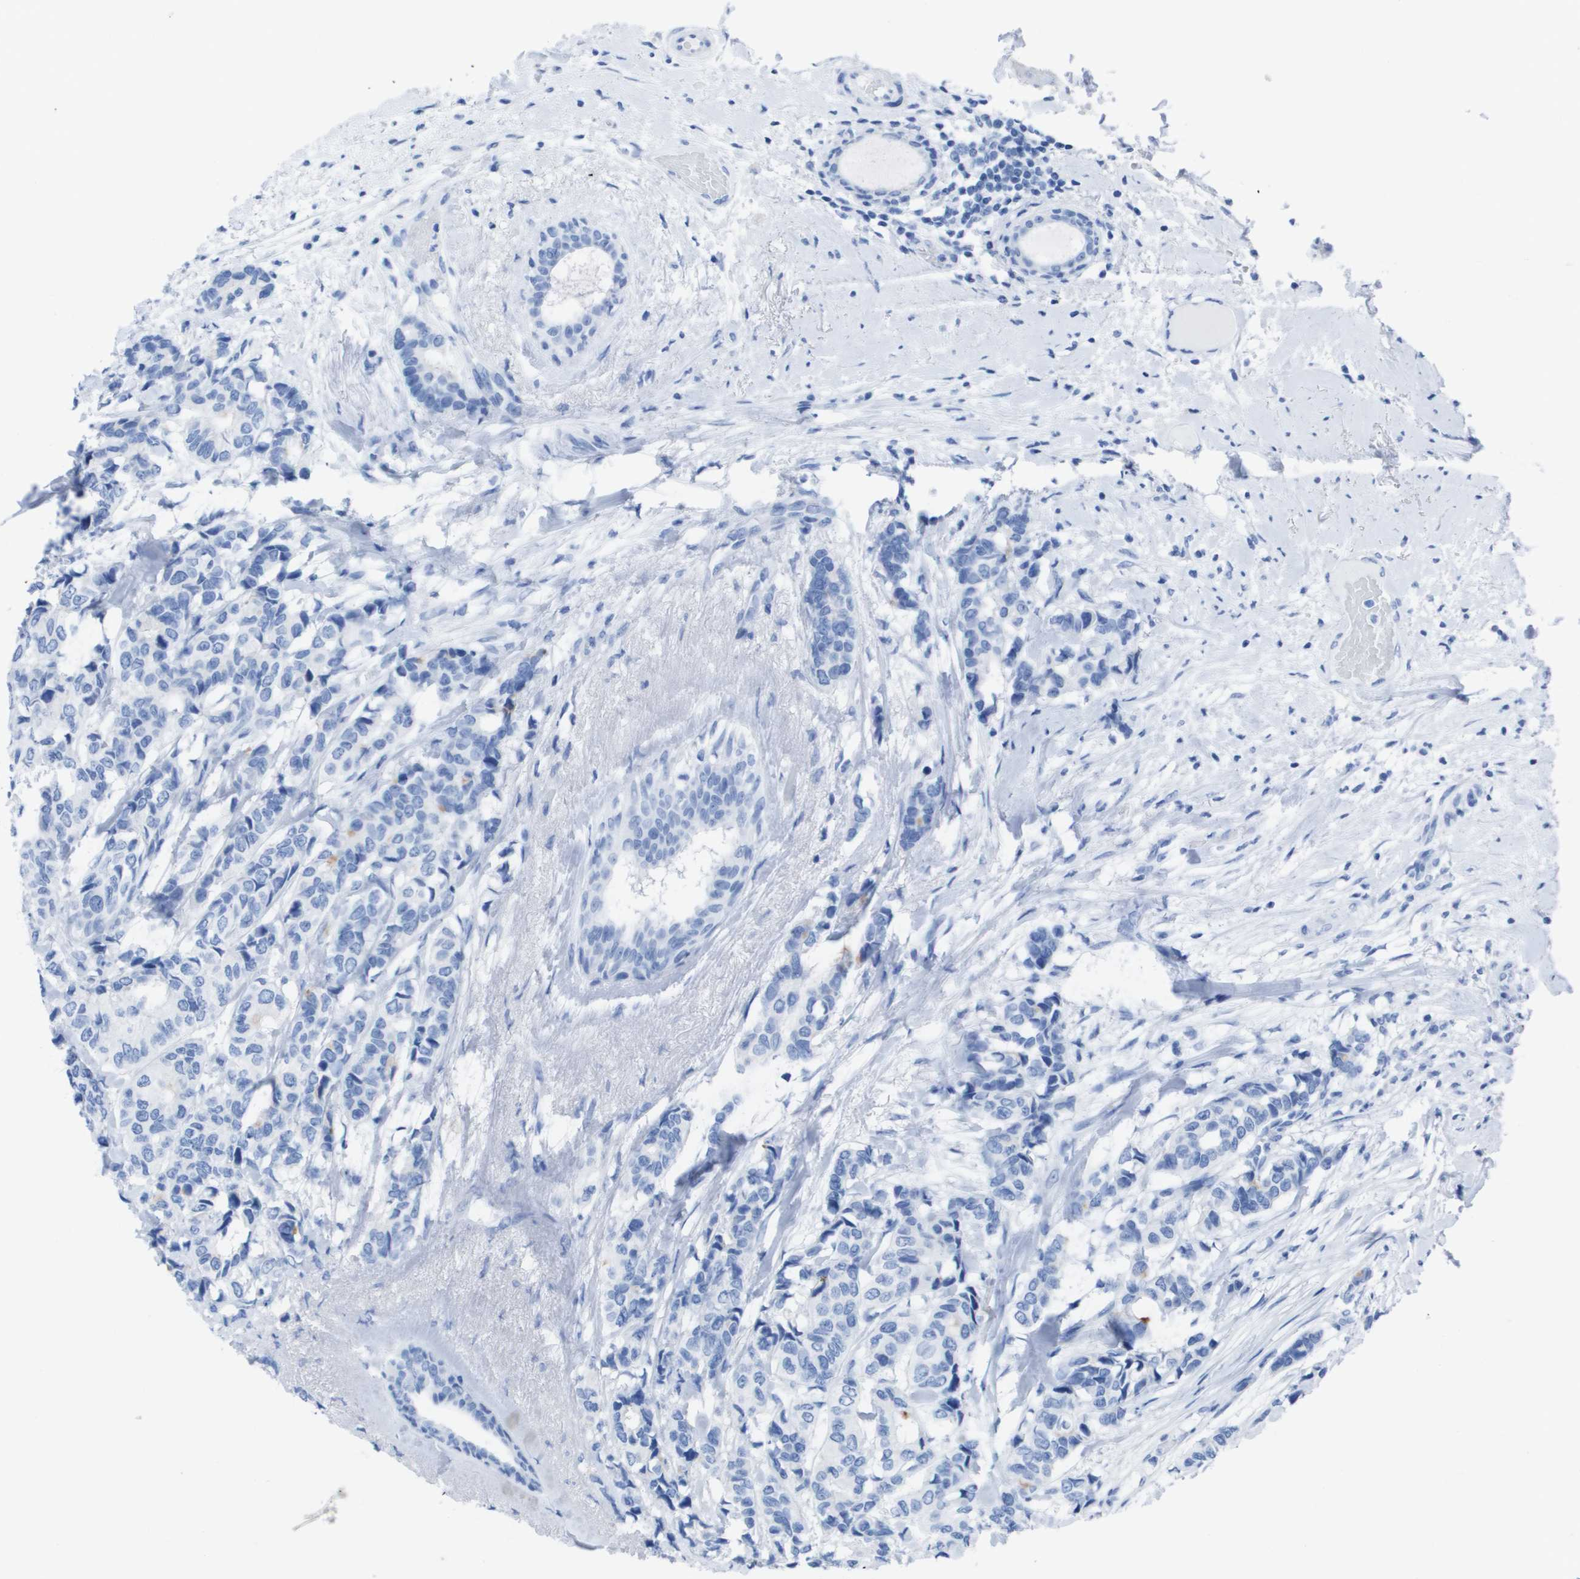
{"staining": {"intensity": "negative", "quantity": "none", "location": "none"}, "tissue": "breast cancer", "cell_type": "Tumor cells", "image_type": "cancer", "snomed": [{"axis": "morphology", "description": "Duct carcinoma"}, {"axis": "topography", "description": "Breast"}], "caption": "High magnification brightfield microscopy of breast infiltrating ductal carcinoma stained with DAB (3,3'-diaminobenzidine) (brown) and counterstained with hematoxylin (blue): tumor cells show no significant staining. Brightfield microscopy of immunohistochemistry (IHC) stained with DAB (3,3'-diaminobenzidine) (brown) and hematoxylin (blue), captured at high magnification.", "gene": "KCNA3", "patient": {"sex": "female", "age": 87}}